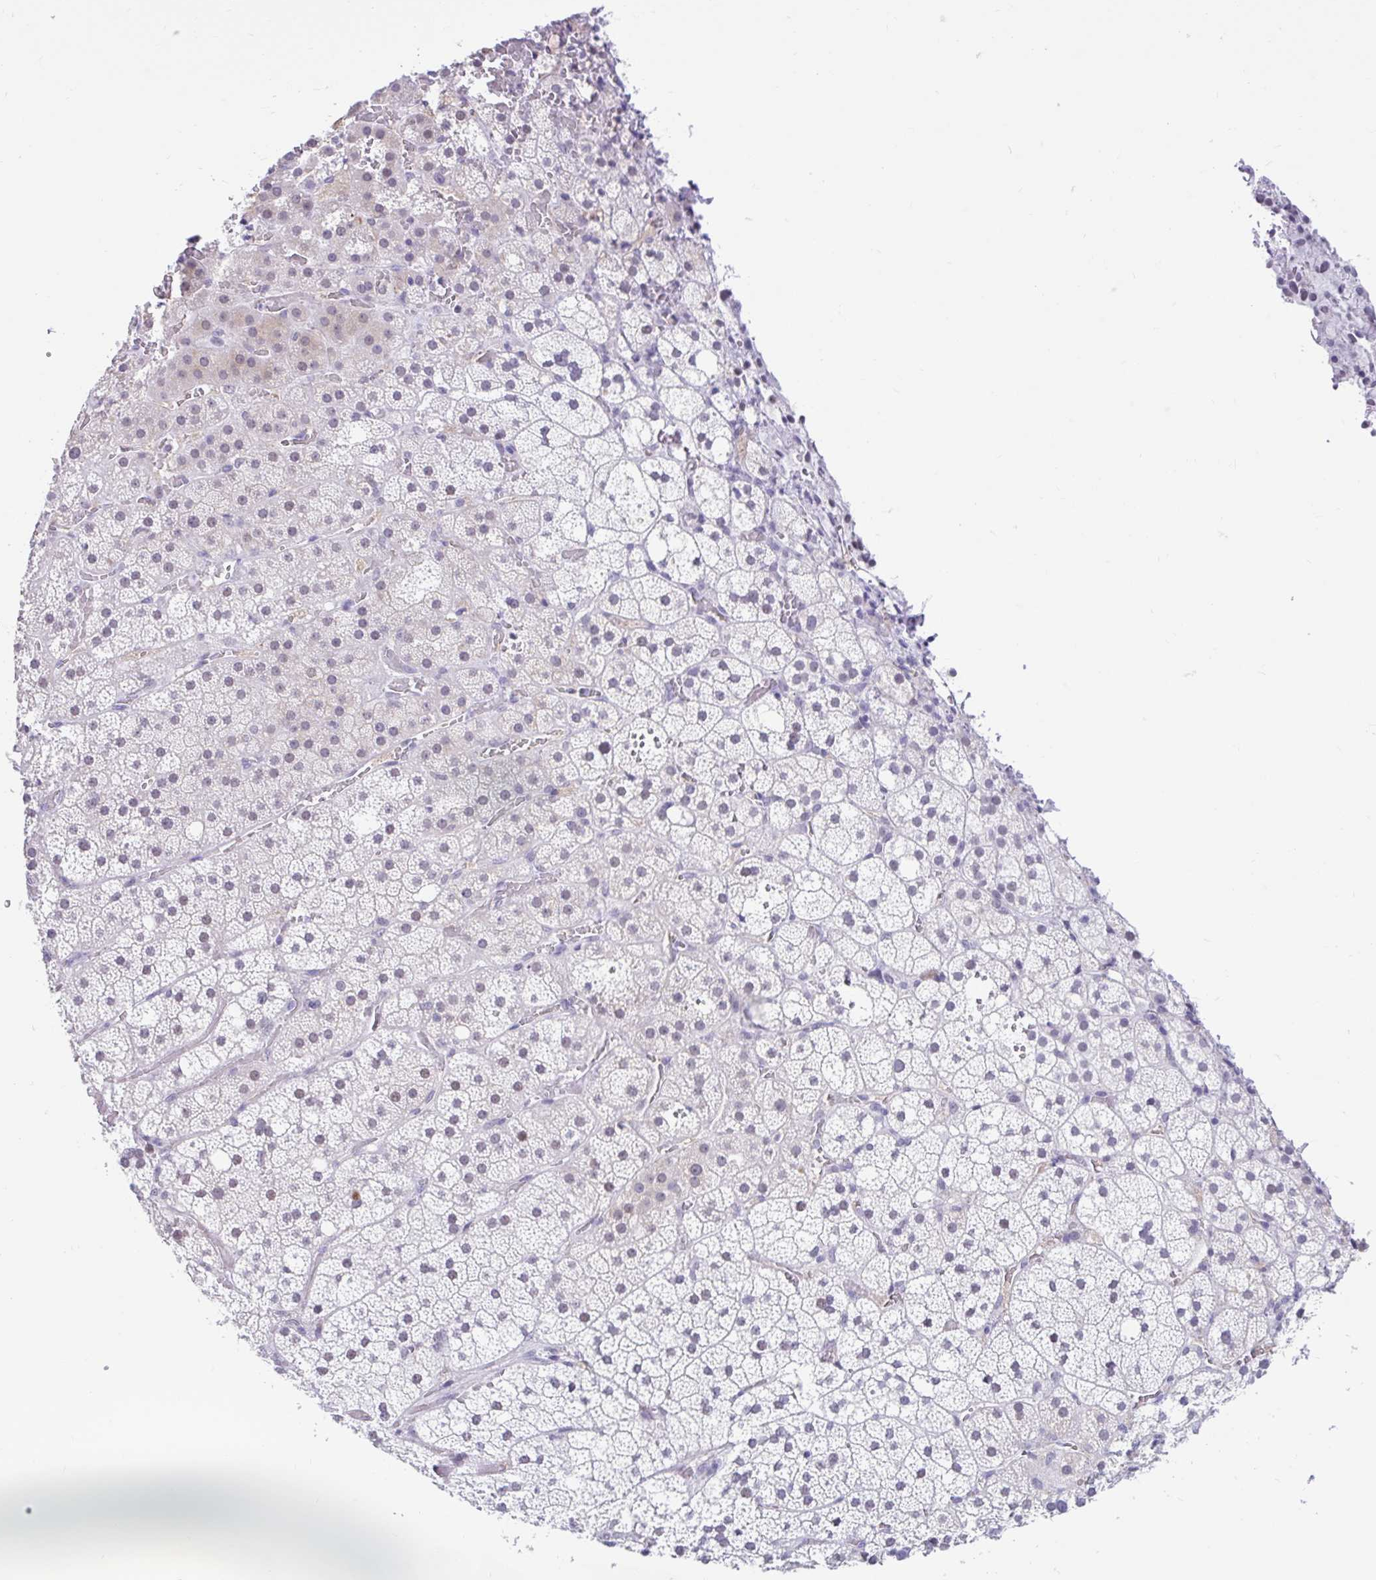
{"staining": {"intensity": "negative", "quantity": "none", "location": "none"}, "tissue": "adrenal gland", "cell_type": "Glandular cells", "image_type": "normal", "snomed": [{"axis": "morphology", "description": "Normal tissue, NOS"}, {"axis": "topography", "description": "Adrenal gland"}], "caption": "Micrograph shows no protein staining in glandular cells of unremarkable adrenal gland. Nuclei are stained in blue.", "gene": "DCAF17", "patient": {"sex": "male", "age": 53}}